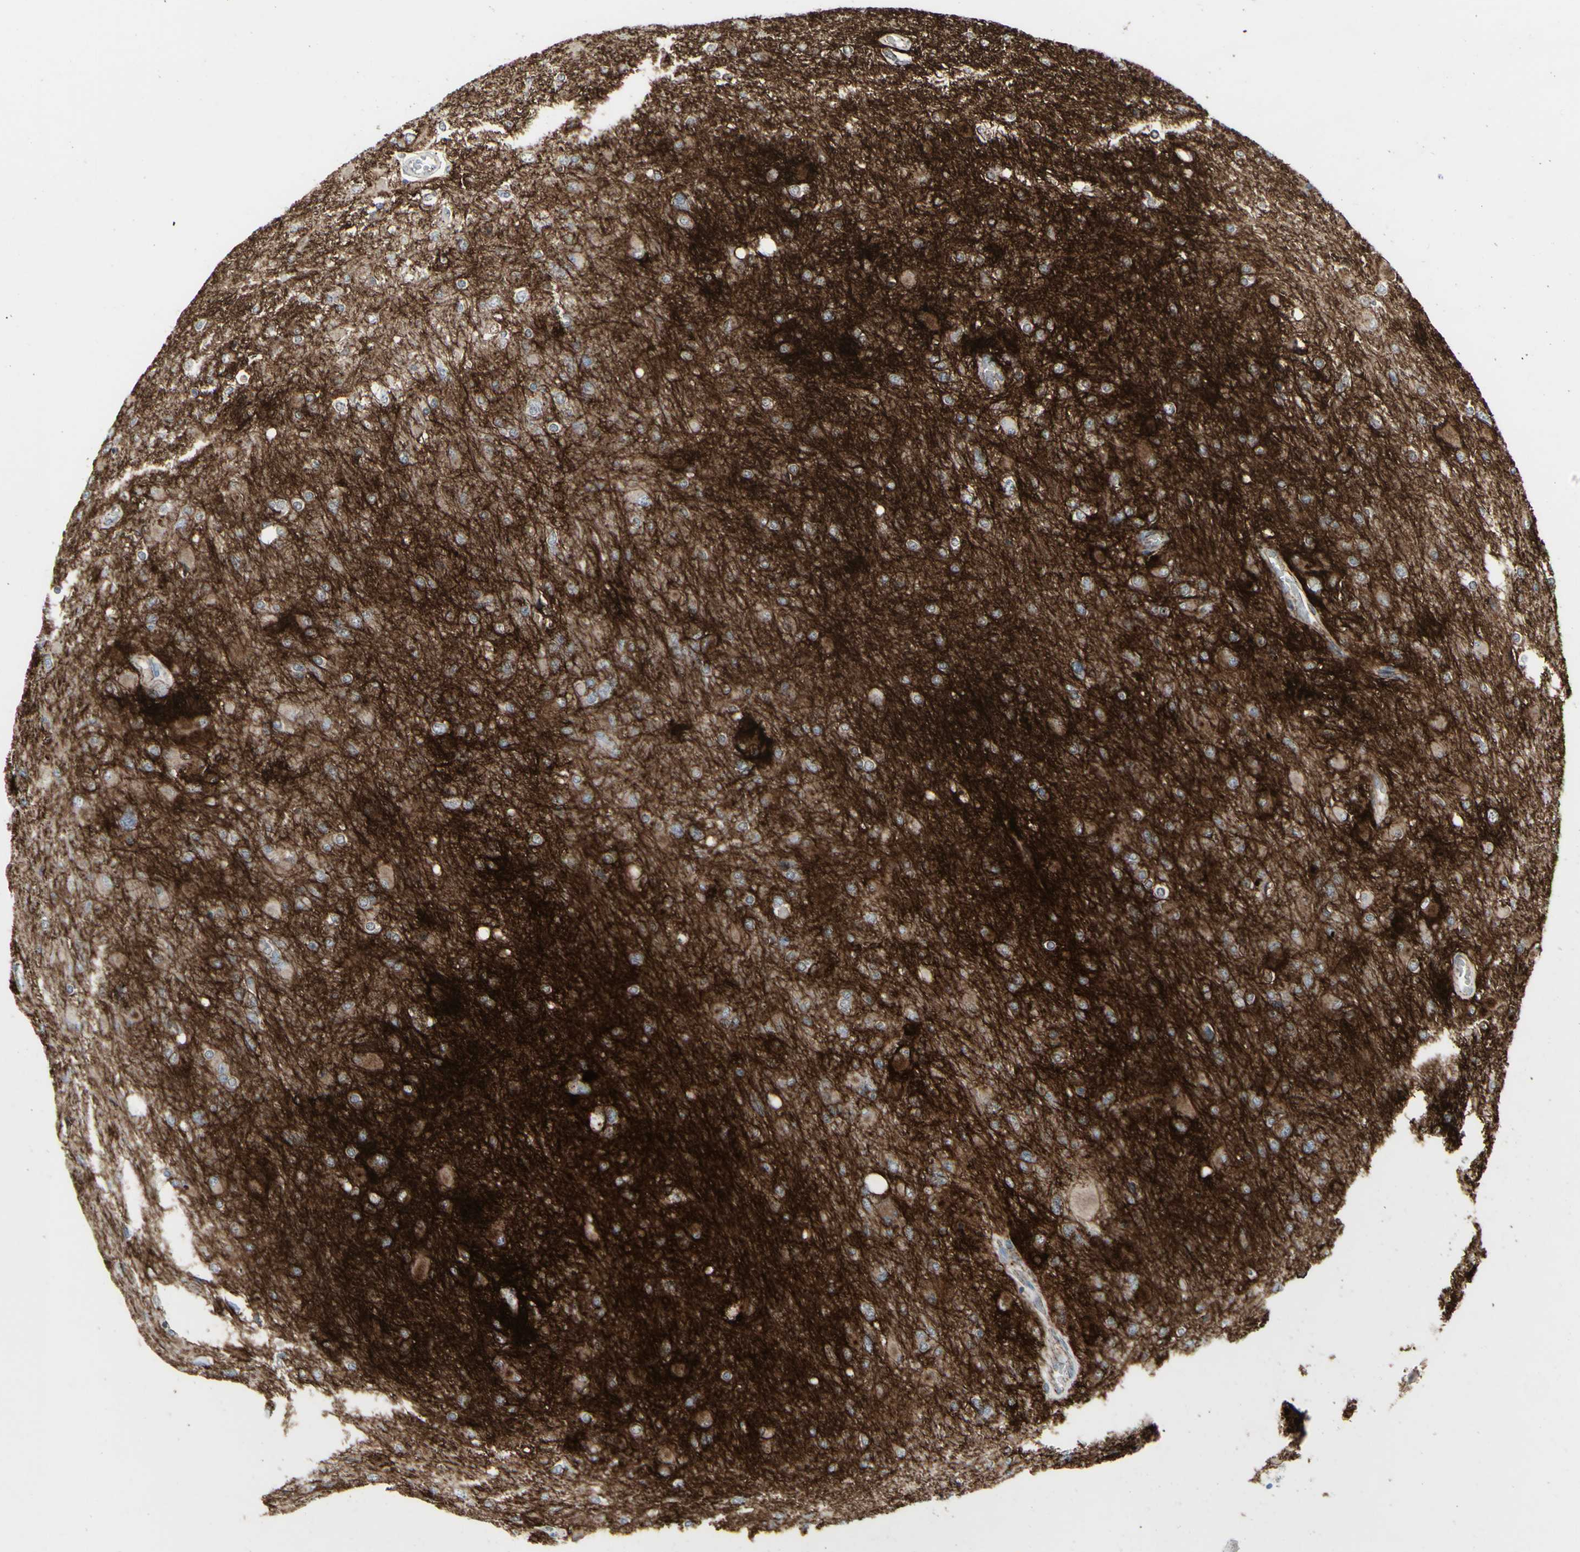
{"staining": {"intensity": "negative", "quantity": "none", "location": "none"}, "tissue": "glioma", "cell_type": "Tumor cells", "image_type": "cancer", "snomed": [{"axis": "morphology", "description": "Glioma, malignant, High grade"}, {"axis": "topography", "description": "Cerebral cortex"}], "caption": "Tumor cells are negative for brown protein staining in glioma.", "gene": "GJA1", "patient": {"sex": "female", "age": 36}}